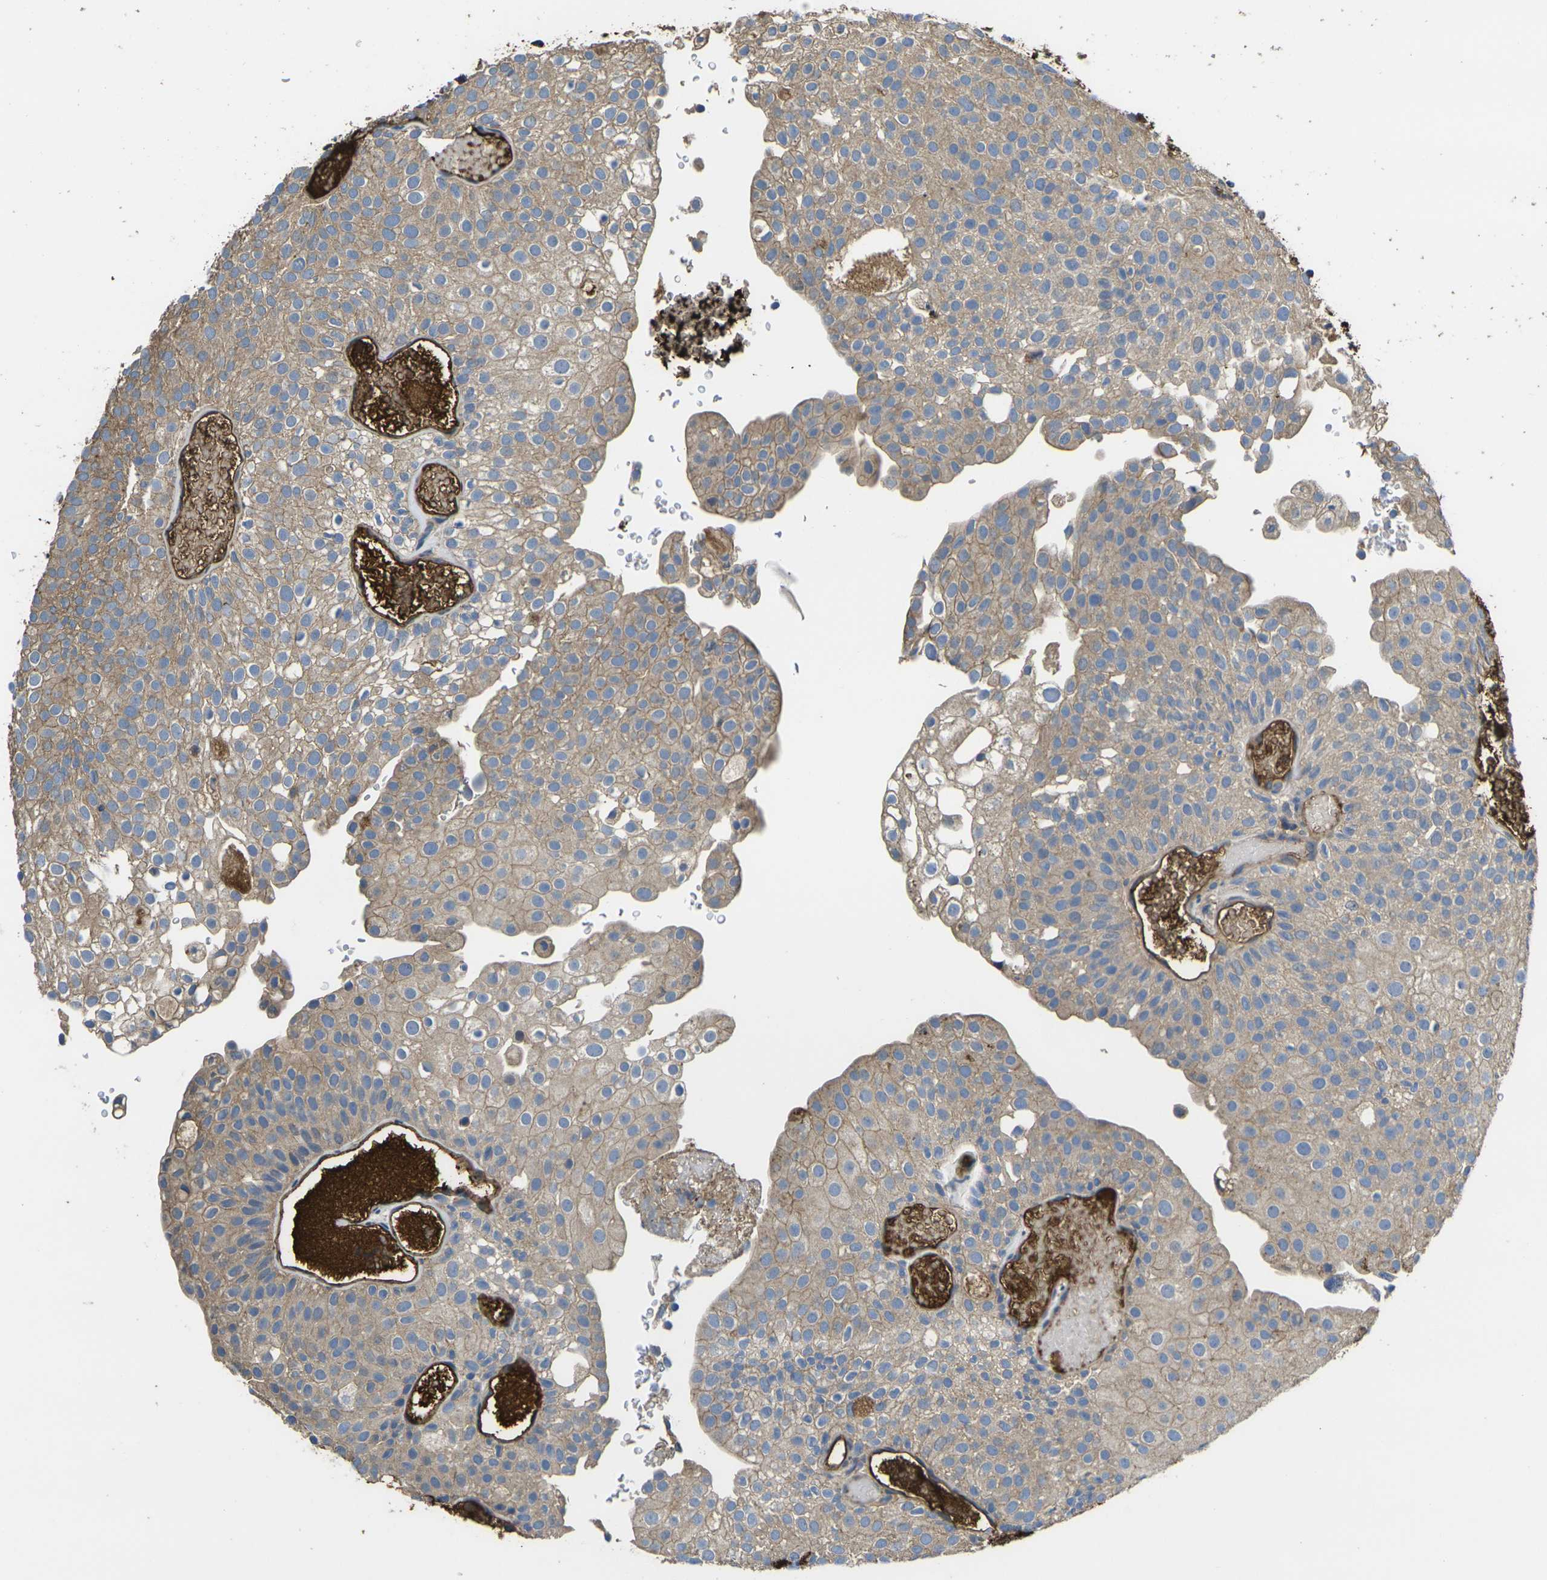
{"staining": {"intensity": "moderate", "quantity": ">75%", "location": "cytoplasmic/membranous"}, "tissue": "urothelial cancer", "cell_type": "Tumor cells", "image_type": "cancer", "snomed": [{"axis": "morphology", "description": "Urothelial carcinoma, Low grade"}, {"axis": "topography", "description": "Urinary bladder"}], "caption": "Protein expression analysis of urothelial cancer shows moderate cytoplasmic/membranous staining in about >75% of tumor cells.", "gene": "HSPG2", "patient": {"sex": "male", "age": 78}}